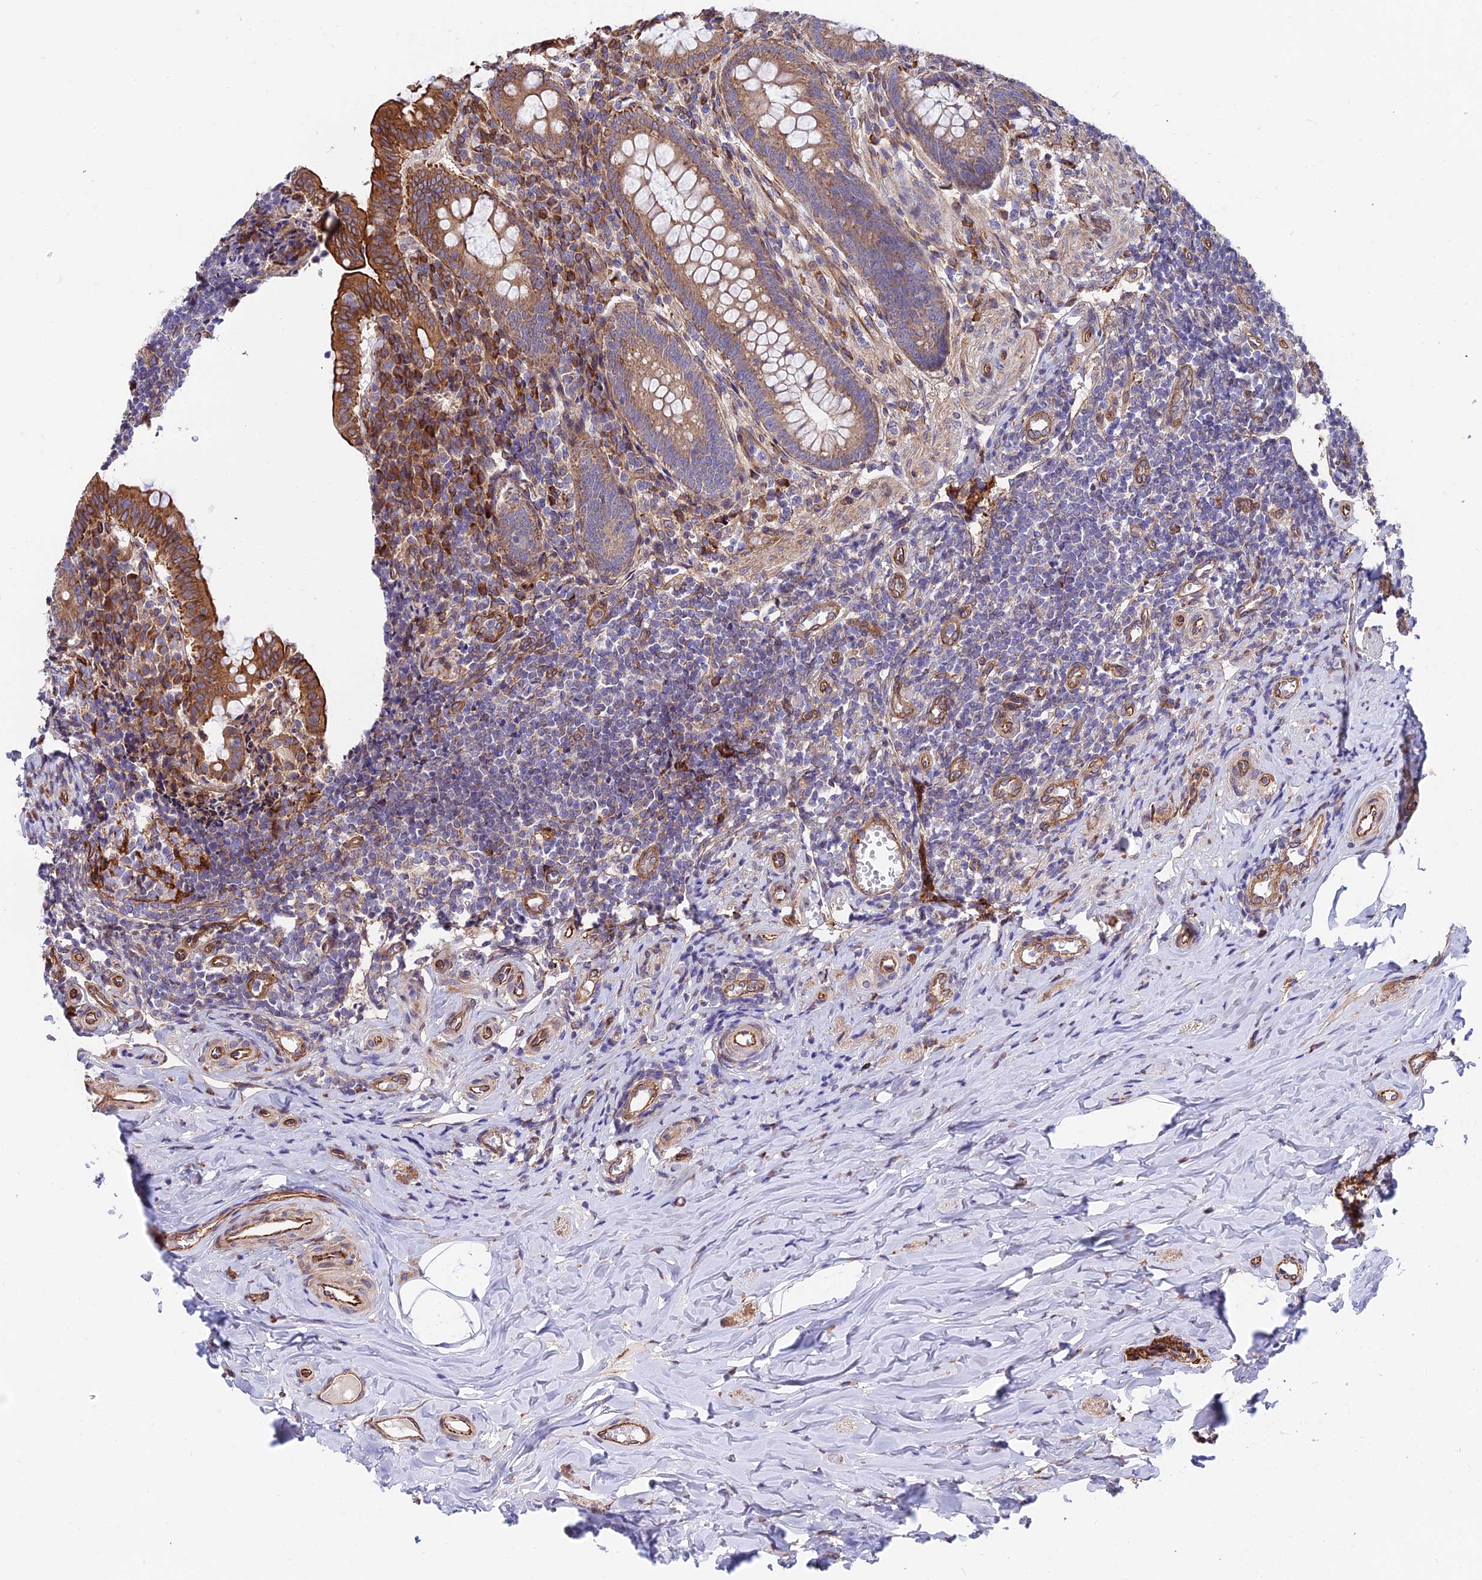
{"staining": {"intensity": "moderate", "quantity": ">75%", "location": "cytoplasmic/membranous"}, "tissue": "appendix", "cell_type": "Glandular cells", "image_type": "normal", "snomed": [{"axis": "morphology", "description": "Normal tissue, NOS"}, {"axis": "topography", "description": "Appendix"}], "caption": "Moderate cytoplasmic/membranous expression is present in about >75% of glandular cells in normal appendix. (brown staining indicates protein expression, while blue staining denotes nuclei).", "gene": "EXOC3L4", "patient": {"sex": "female", "age": 33}}